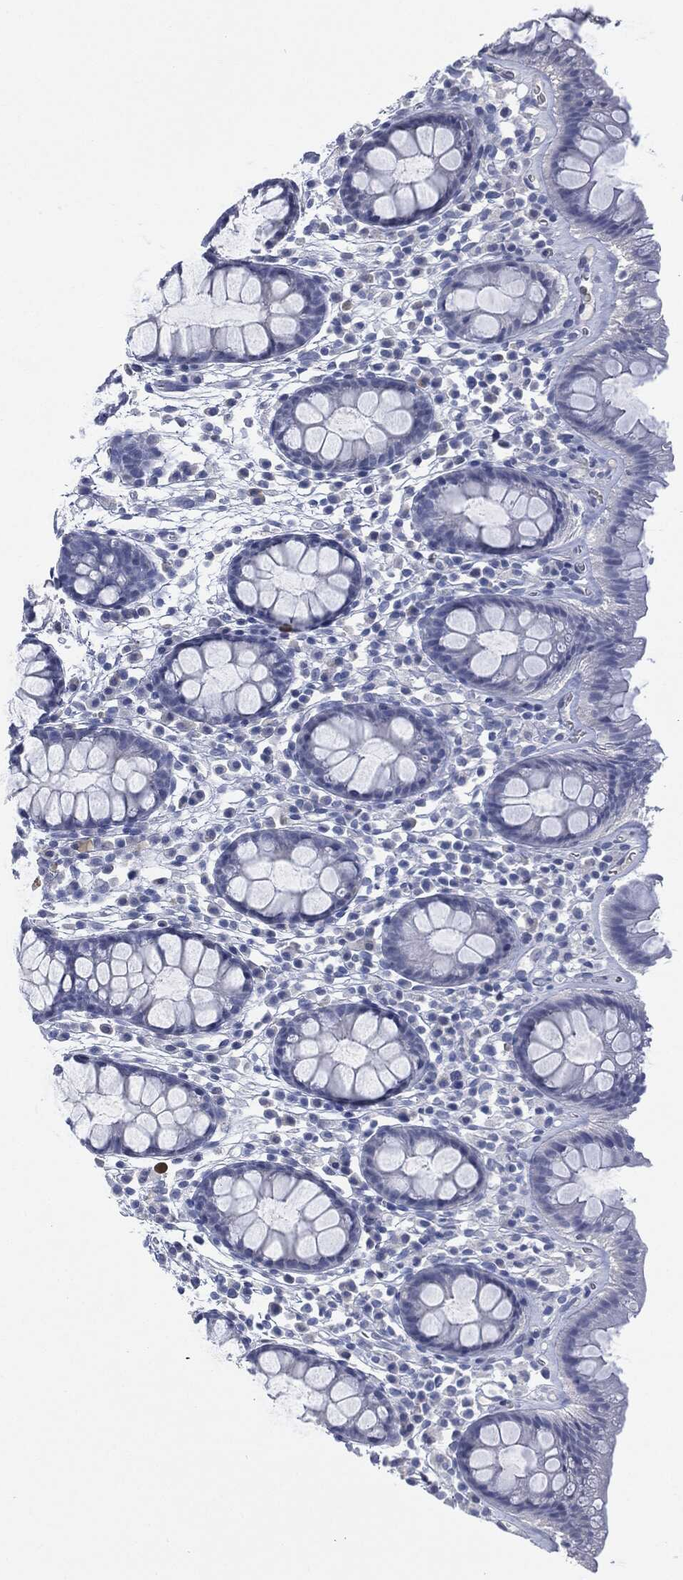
{"staining": {"intensity": "negative", "quantity": "none", "location": "none"}, "tissue": "colon", "cell_type": "Endothelial cells", "image_type": "normal", "snomed": [{"axis": "morphology", "description": "Normal tissue, NOS"}, {"axis": "topography", "description": "Colon"}], "caption": "A high-resolution micrograph shows immunohistochemistry (IHC) staining of unremarkable colon, which demonstrates no significant expression in endothelial cells. Brightfield microscopy of IHC stained with DAB (brown) and hematoxylin (blue), captured at high magnification.", "gene": "MUC16", "patient": {"sex": "male", "age": 76}}